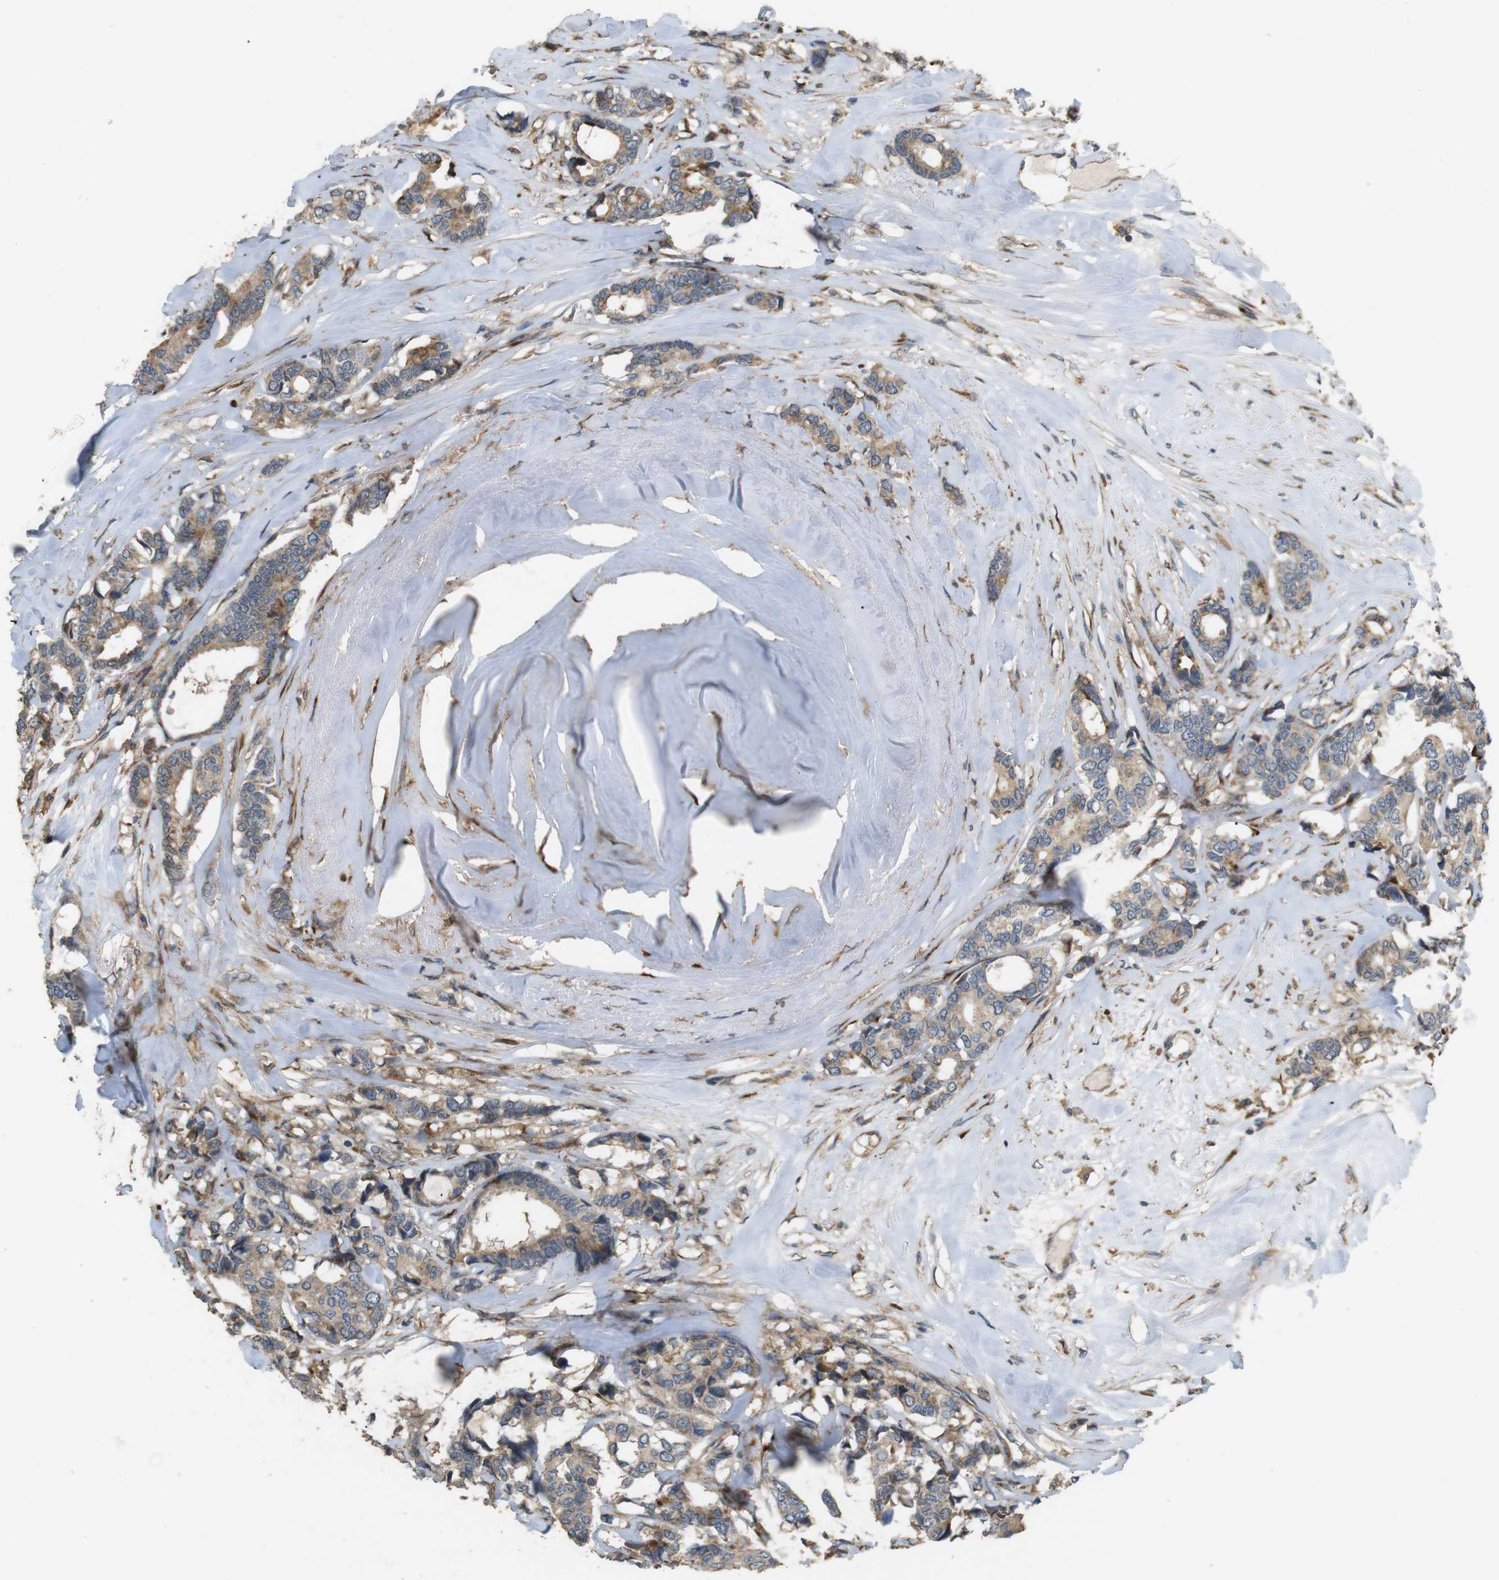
{"staining": {"intensity": "moderate", "quantity": ">75%", "location": "cytoplasmic/membranous"}, "tissue": "breast cancer", "cell_type": "Tumor cells", "image_type": "cancer", "snomed": [{"axis": "morphology", "description": "Duct carcinoma"}, {"axis": "topography", "description": "Breast"}], "caption": "IHC image of neoplastic tissue: infiltrating ductal carcinoma (breast) stained using immunohistochemistry shows medium levels of moderate protein expression localized specifically in the cytoplasmic/membranous of tumor cells, appearing as a cytoplasmic/membranous brown color.", "gene": "ARHGAP24", "patient": {"sex": "female", "age": 87}}